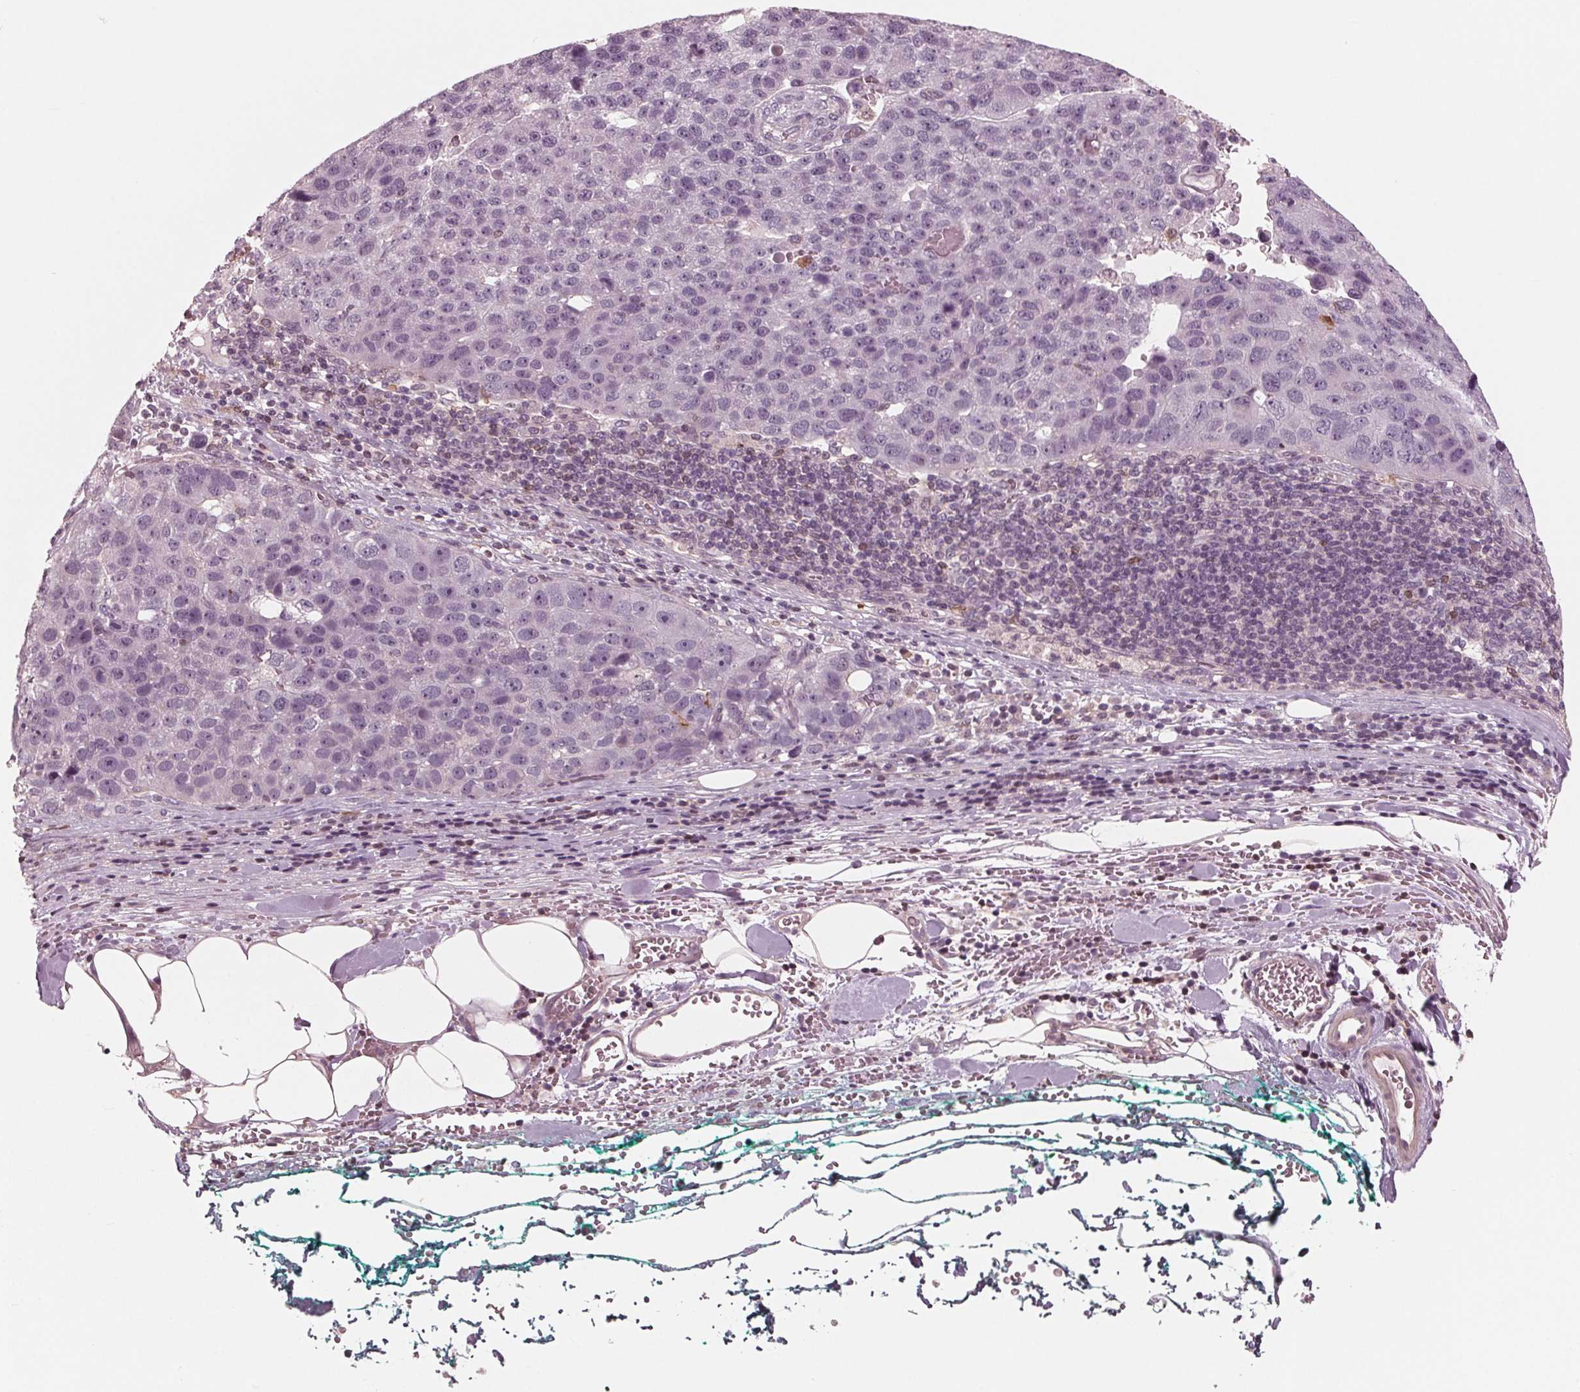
{"staining": {"intensity": "negative", "quantity": "none", "location": "none"}, "tissue": "pancreatic cancer", "cell_type": "Tumor cells", "image_type": "cancer", "snomed": [{"axis": "morphology", "description": "Adenocarcinoma, NOS"}, {"axis": "topography", "description": "Pancreas"}], "caption": "Immunohistochemical staining of human pancreatic cancer (adenocarcinoma) shows no significant positivity in tumor cells.", "gene": "ING3", "patient": {"sex": "female", "age": 61}}